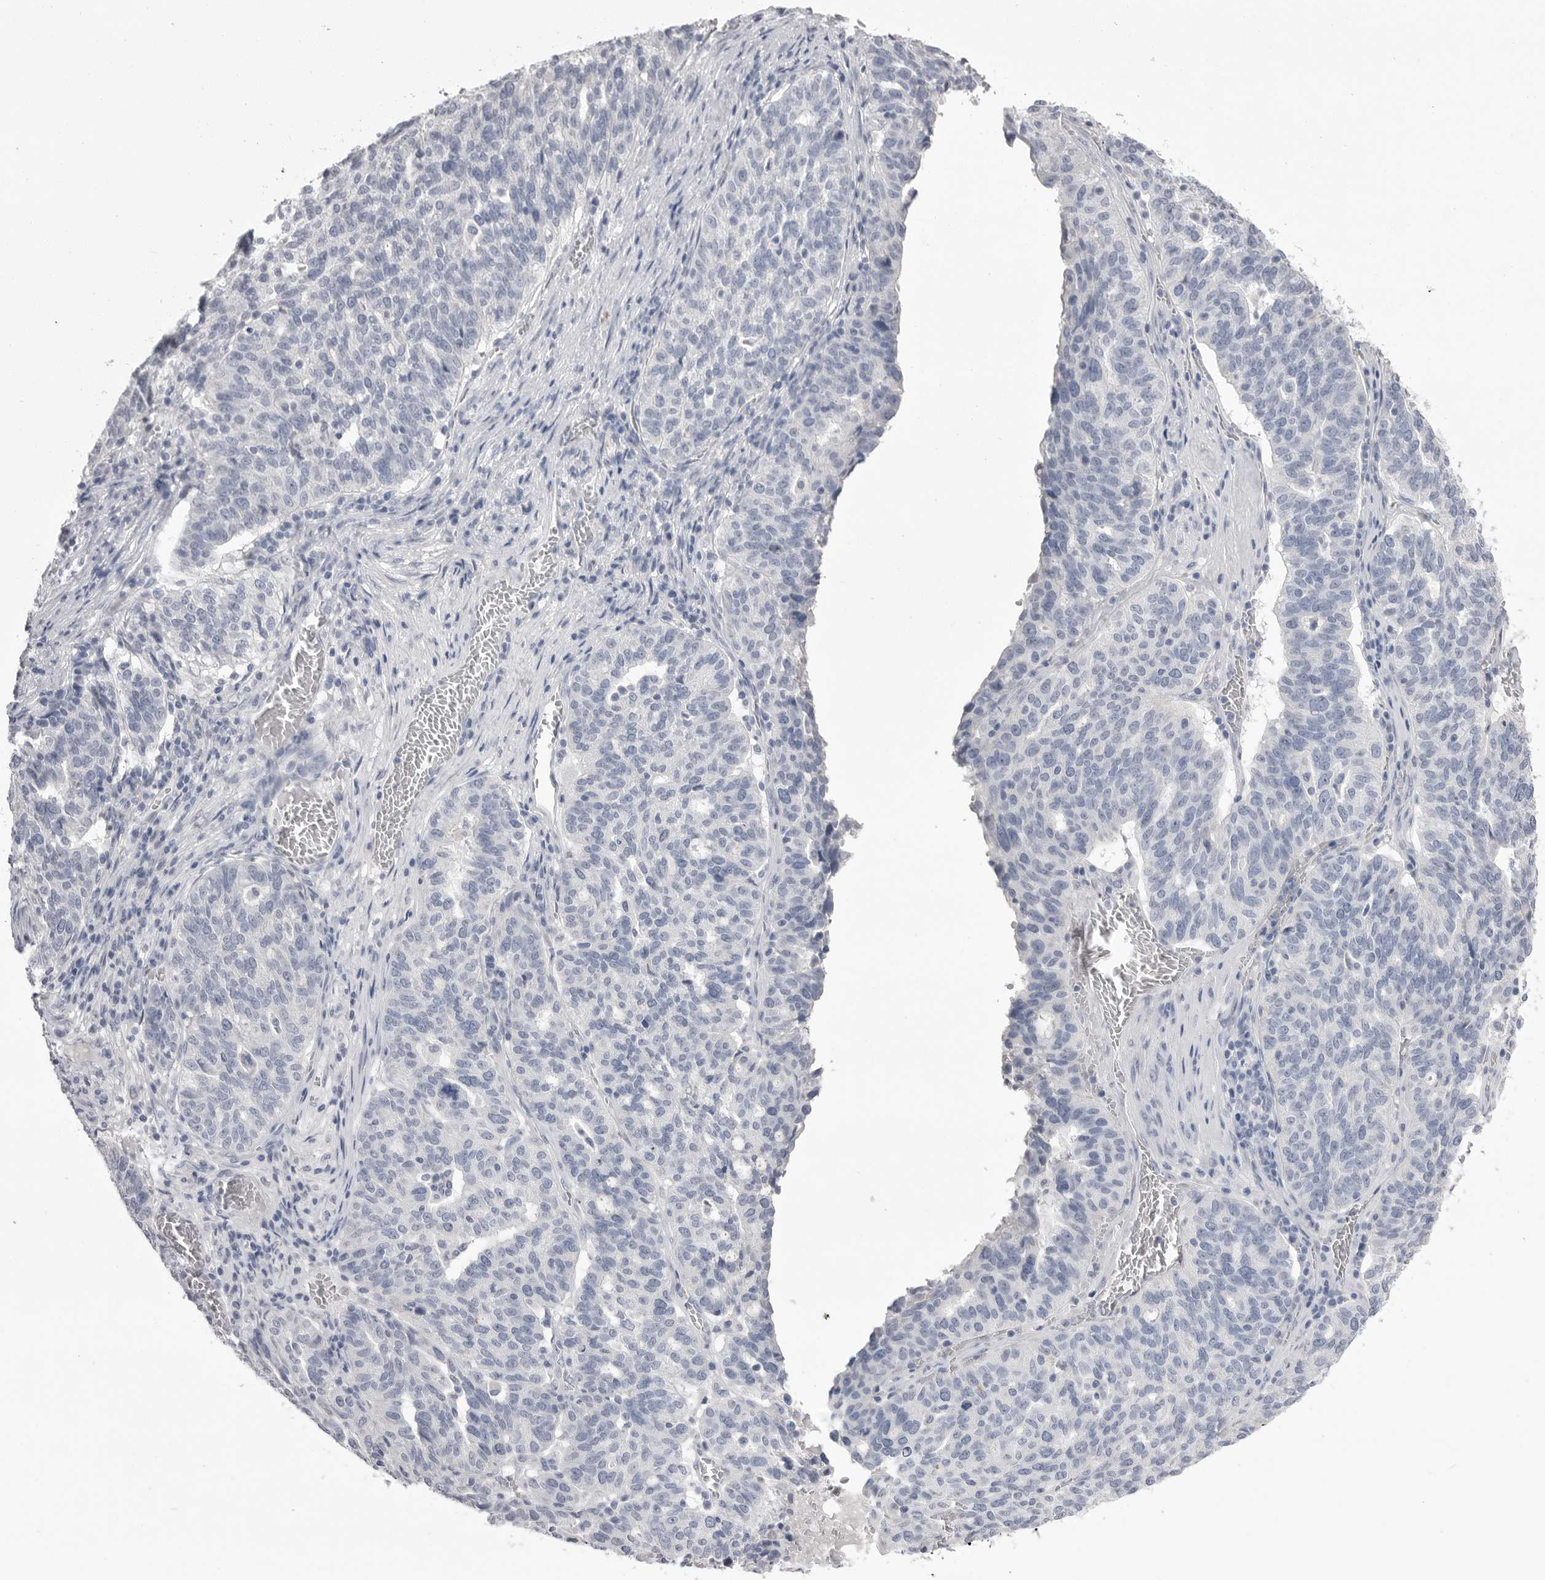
{"staining": {"intensity": "negative", "quantity": "none", "location": "none"}, "tissue": "ovarian cancer", "cell_type": "Tumor cells", "image_type": "cancer", "snomed": [{"axis": "morphology", "description": "Cystadenocarcinoma, serous, NOS"}, {"axis": "topography", "description": "Ovary"}], "caption": "Immunohistochemistry (IHC) of ovarian cancer (serous cystadenocarcinoma) displays no expression in tumor cells.", "gene": "CPB1", "patient": {"sex": "female", "age": 59}}